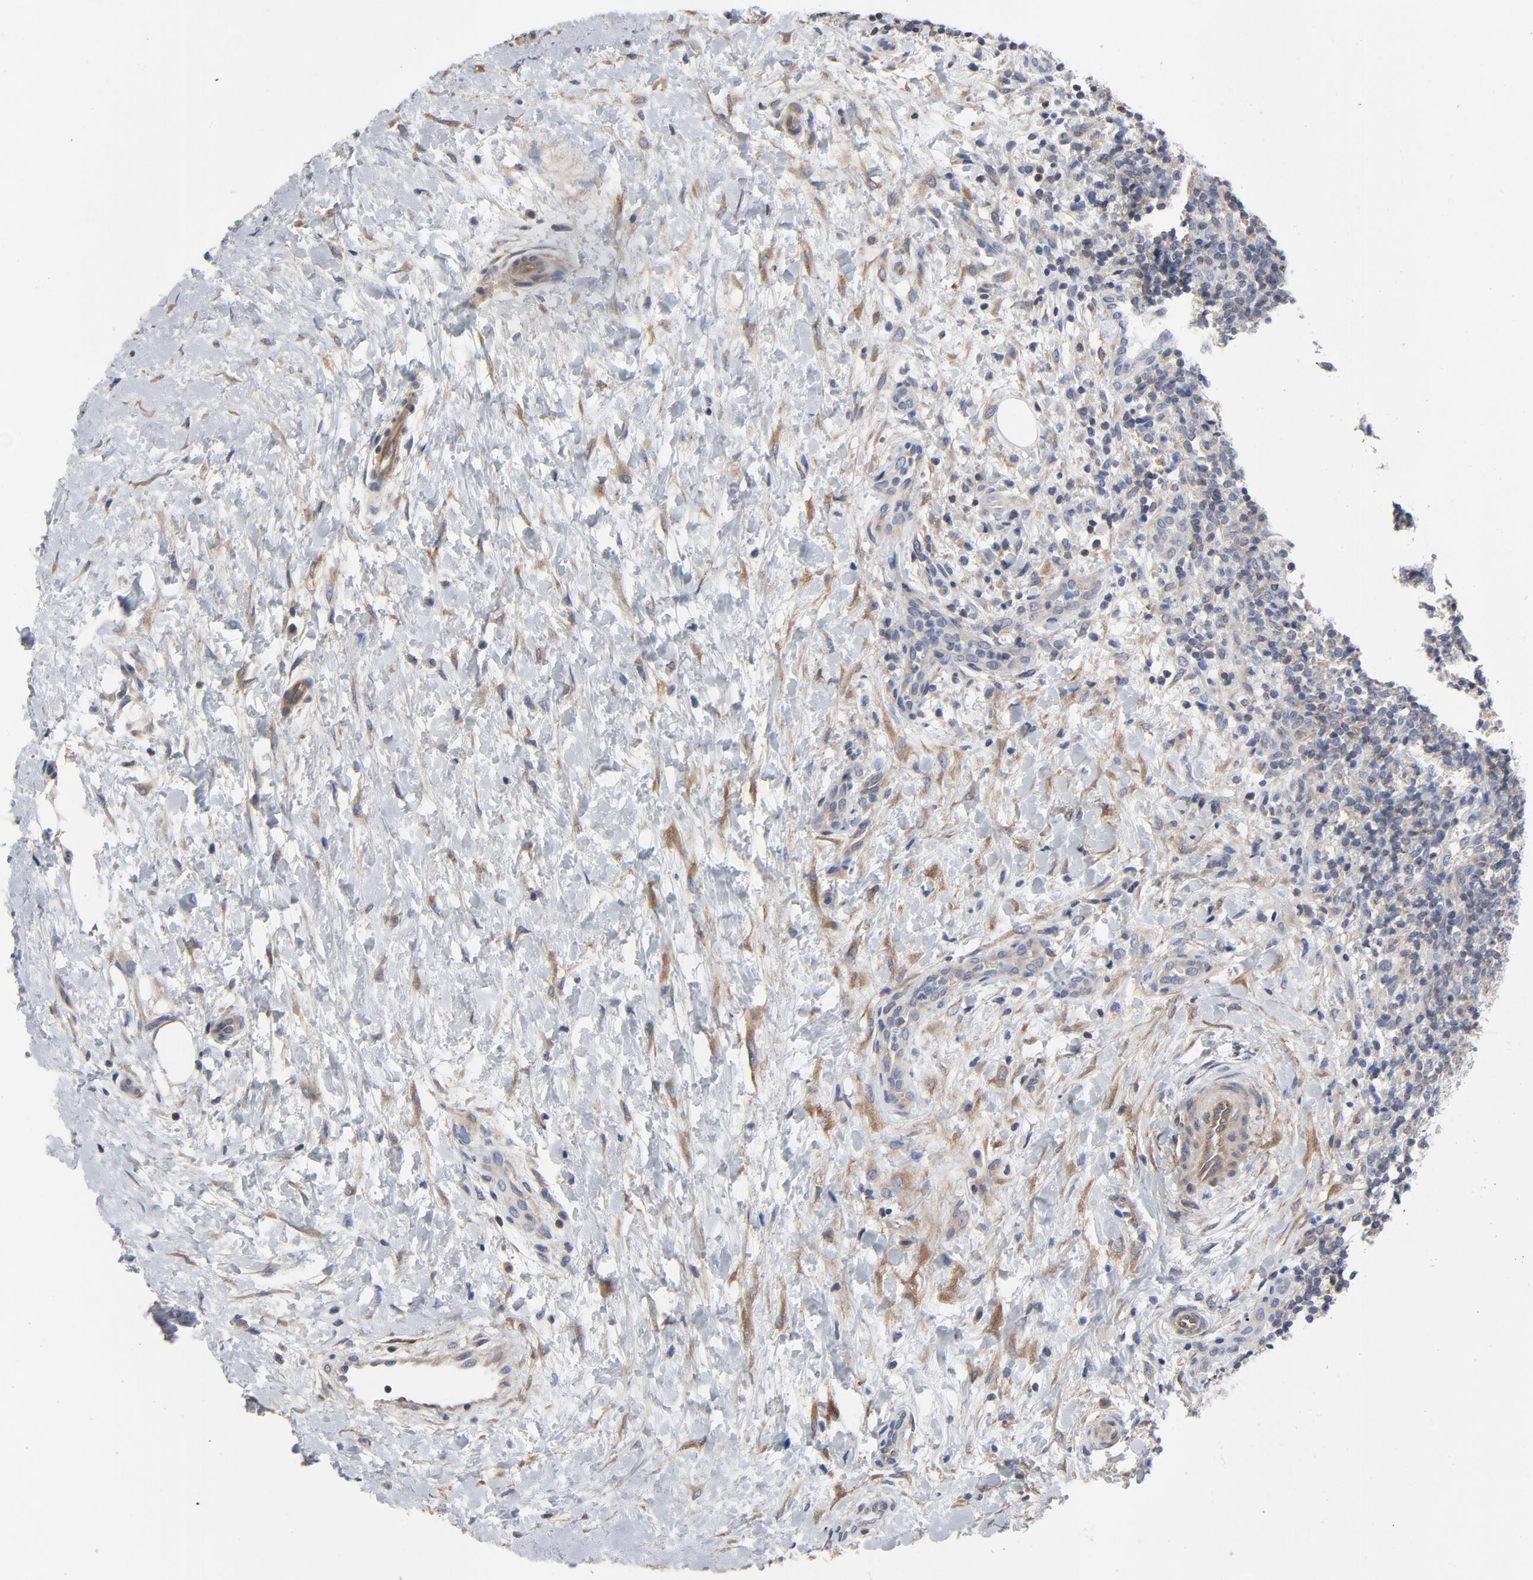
{"staining": {"intensity": "weak", "quantity": "<25%", "location": "cytoplasmic/membranous"}, "tissue": "lymphoma", "cell_type": "Tumor cells", "image_type": "cancer", "snomed": [{"axis": "morphology", "description": "Malignant lymphoma, non-Hodgkin's type, Low grade"}, {"axis": "topography", "description": "Lymph node"}], "caption": "IHC micrograph of neoplastic tissue: malignant lymphoma, non-Hodgkin's type (low-grade) stained with DAB shows no significant protein expression in tumor cells.", "gene": "DYNLT3", "patient": {"sex": "female", "age": 76}}